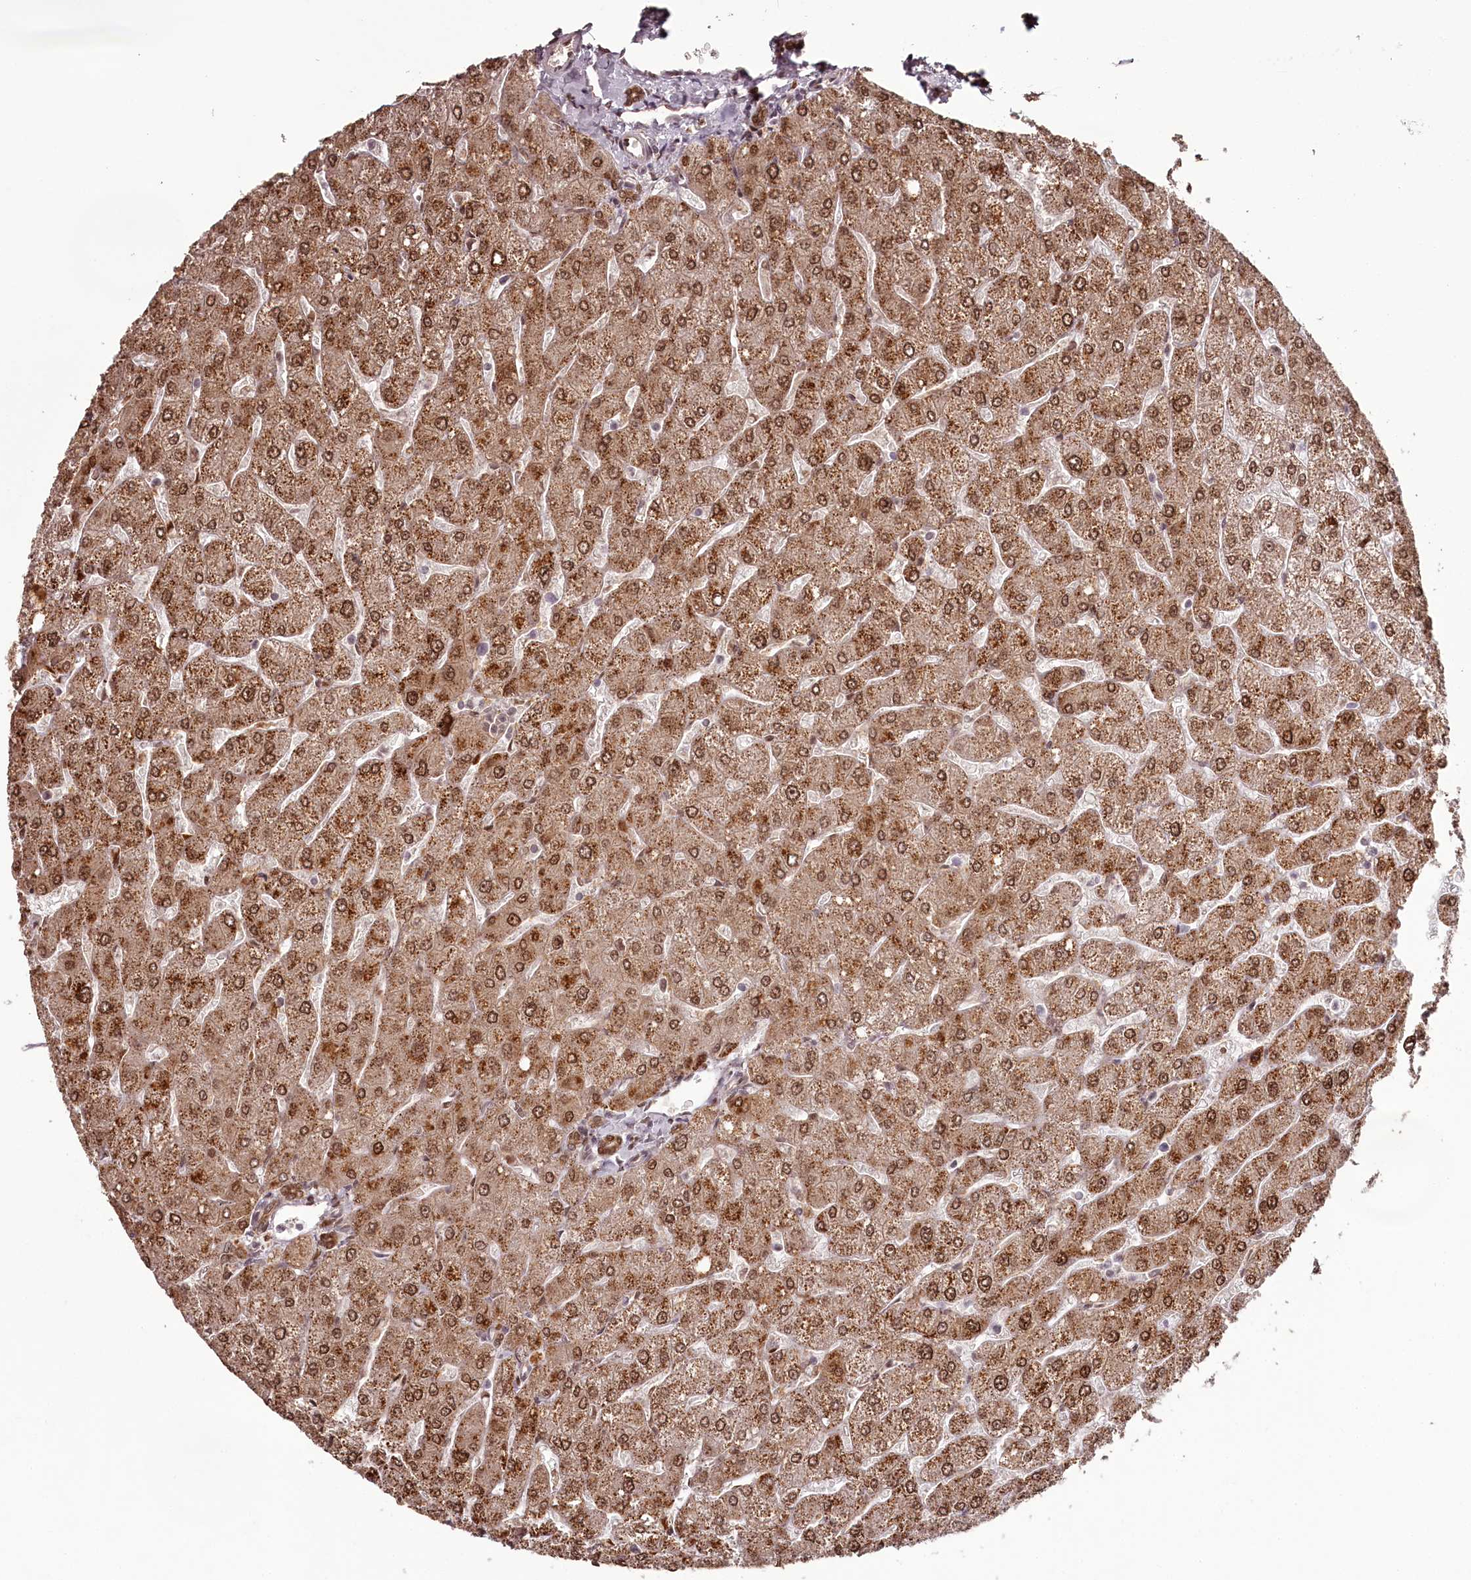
{"staining": {"intensity": "moderate", "quantity": ">75%", "location": "cytoplasmic/membranous,nuclear"}, "tissue": "liver", "cell_type": "Cholangiocytes", "image_type": "normal", "snomed": [{"axis": "morphology", "description": "Normal tissue, NOS"}, {"axis": "topography", "description": "Liver"}], "caption": "Immunohistochemical staining of normal liver reveals medium levels of moderate cytoplasmic/membranous,nuclear staining in approximately >75% of cholangiocytes.", "gene": "THYN1", "patient": {"sex": "male", "age": 55}}